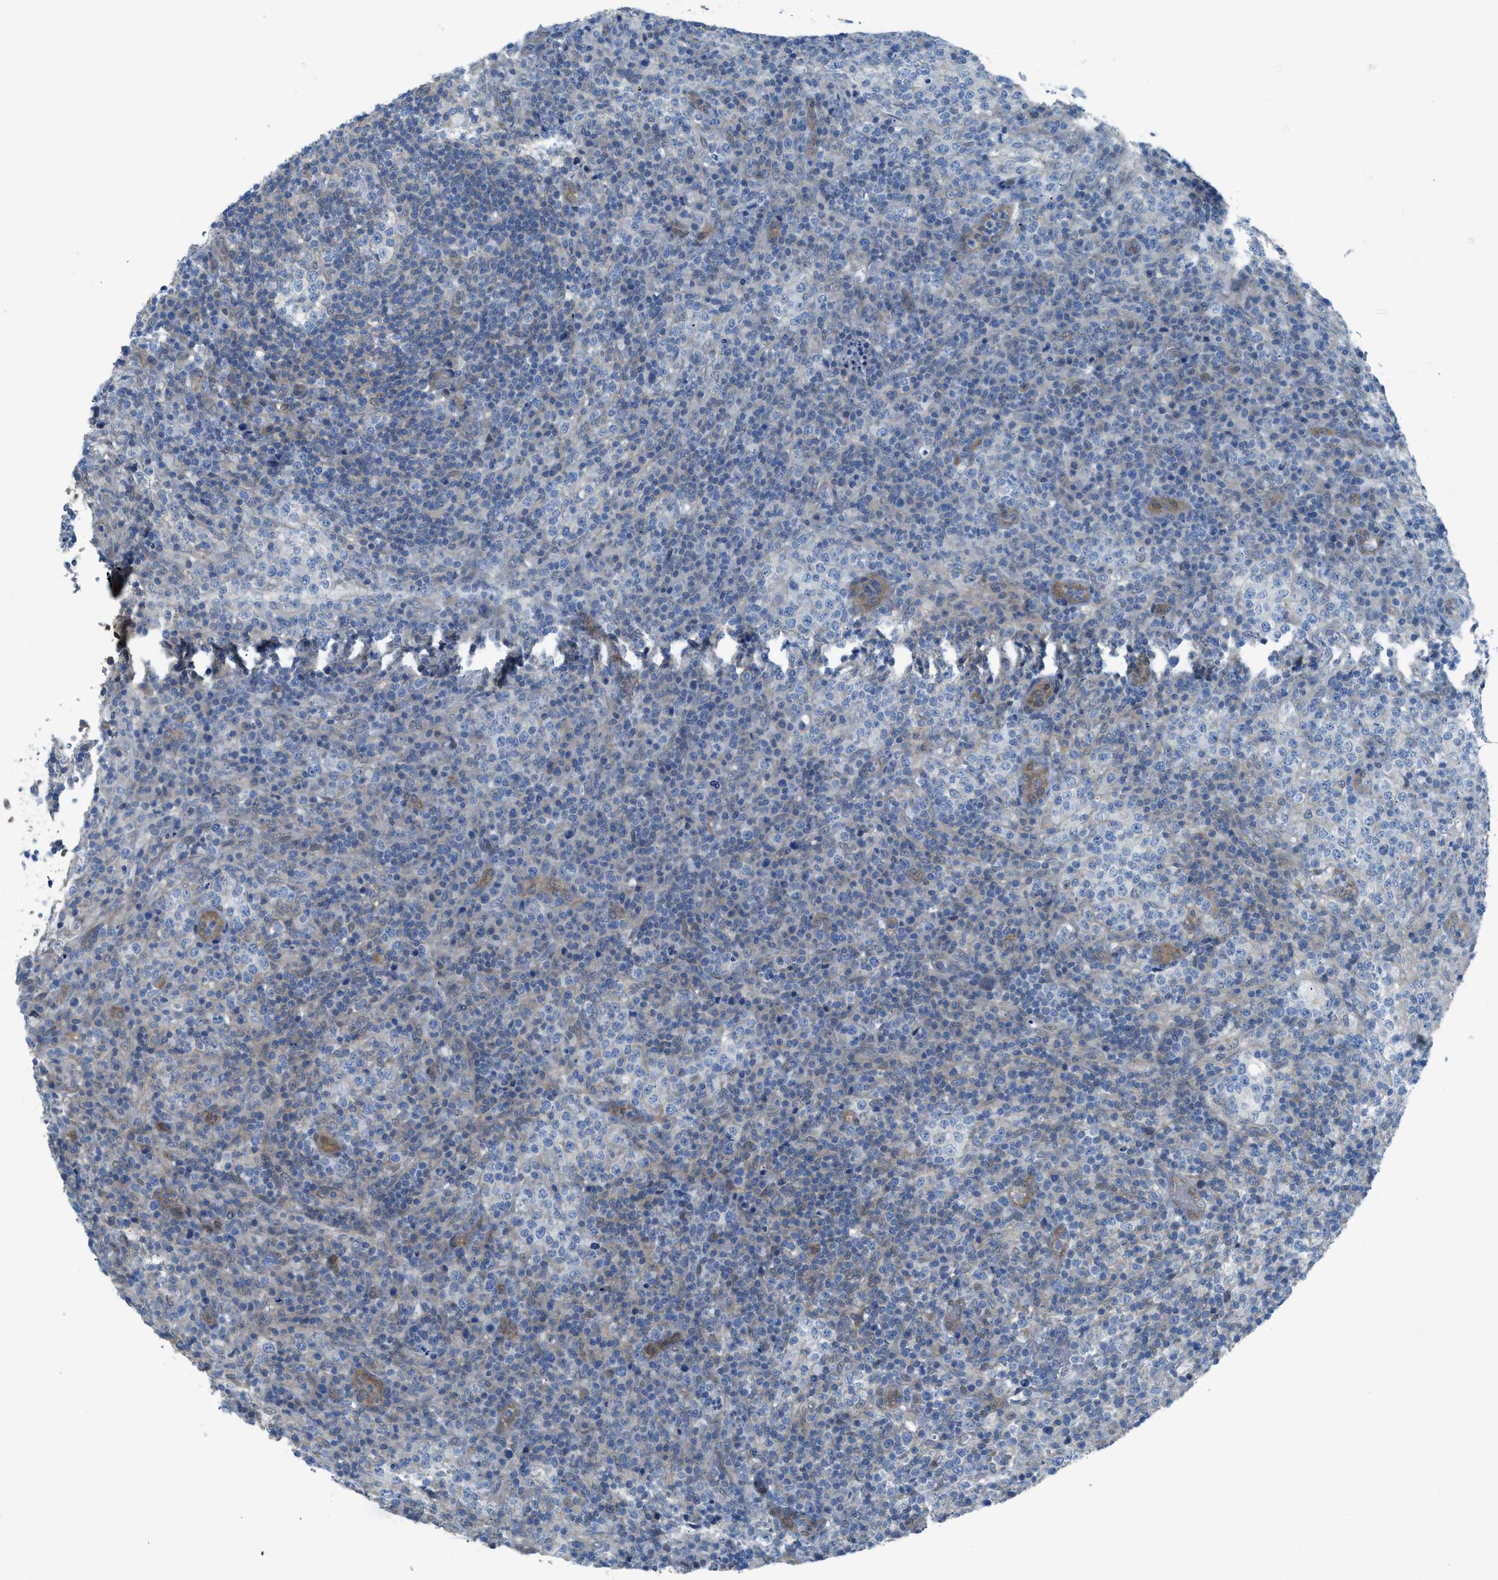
{"staining": {"intensity": "negative", "quantity": "none", "location": "none"}, "tissue": "lymphoma", "cell_type": "Tumor cells", "image_type": "cancer", "snomed": [{"axis": "morphology", "description": "Malignant lymphoma, non-Hodgkin's type, High grade"}, {"axis": "topography", "description": "Lymph node"}], "caption": "Photomicrograph shows no significant protein staining in tumor cells of high-grade malignant lymphoma, non-Hodgkin's type.", "gene": "PRKN", "patient": {"sex": "female", "age": 76}}